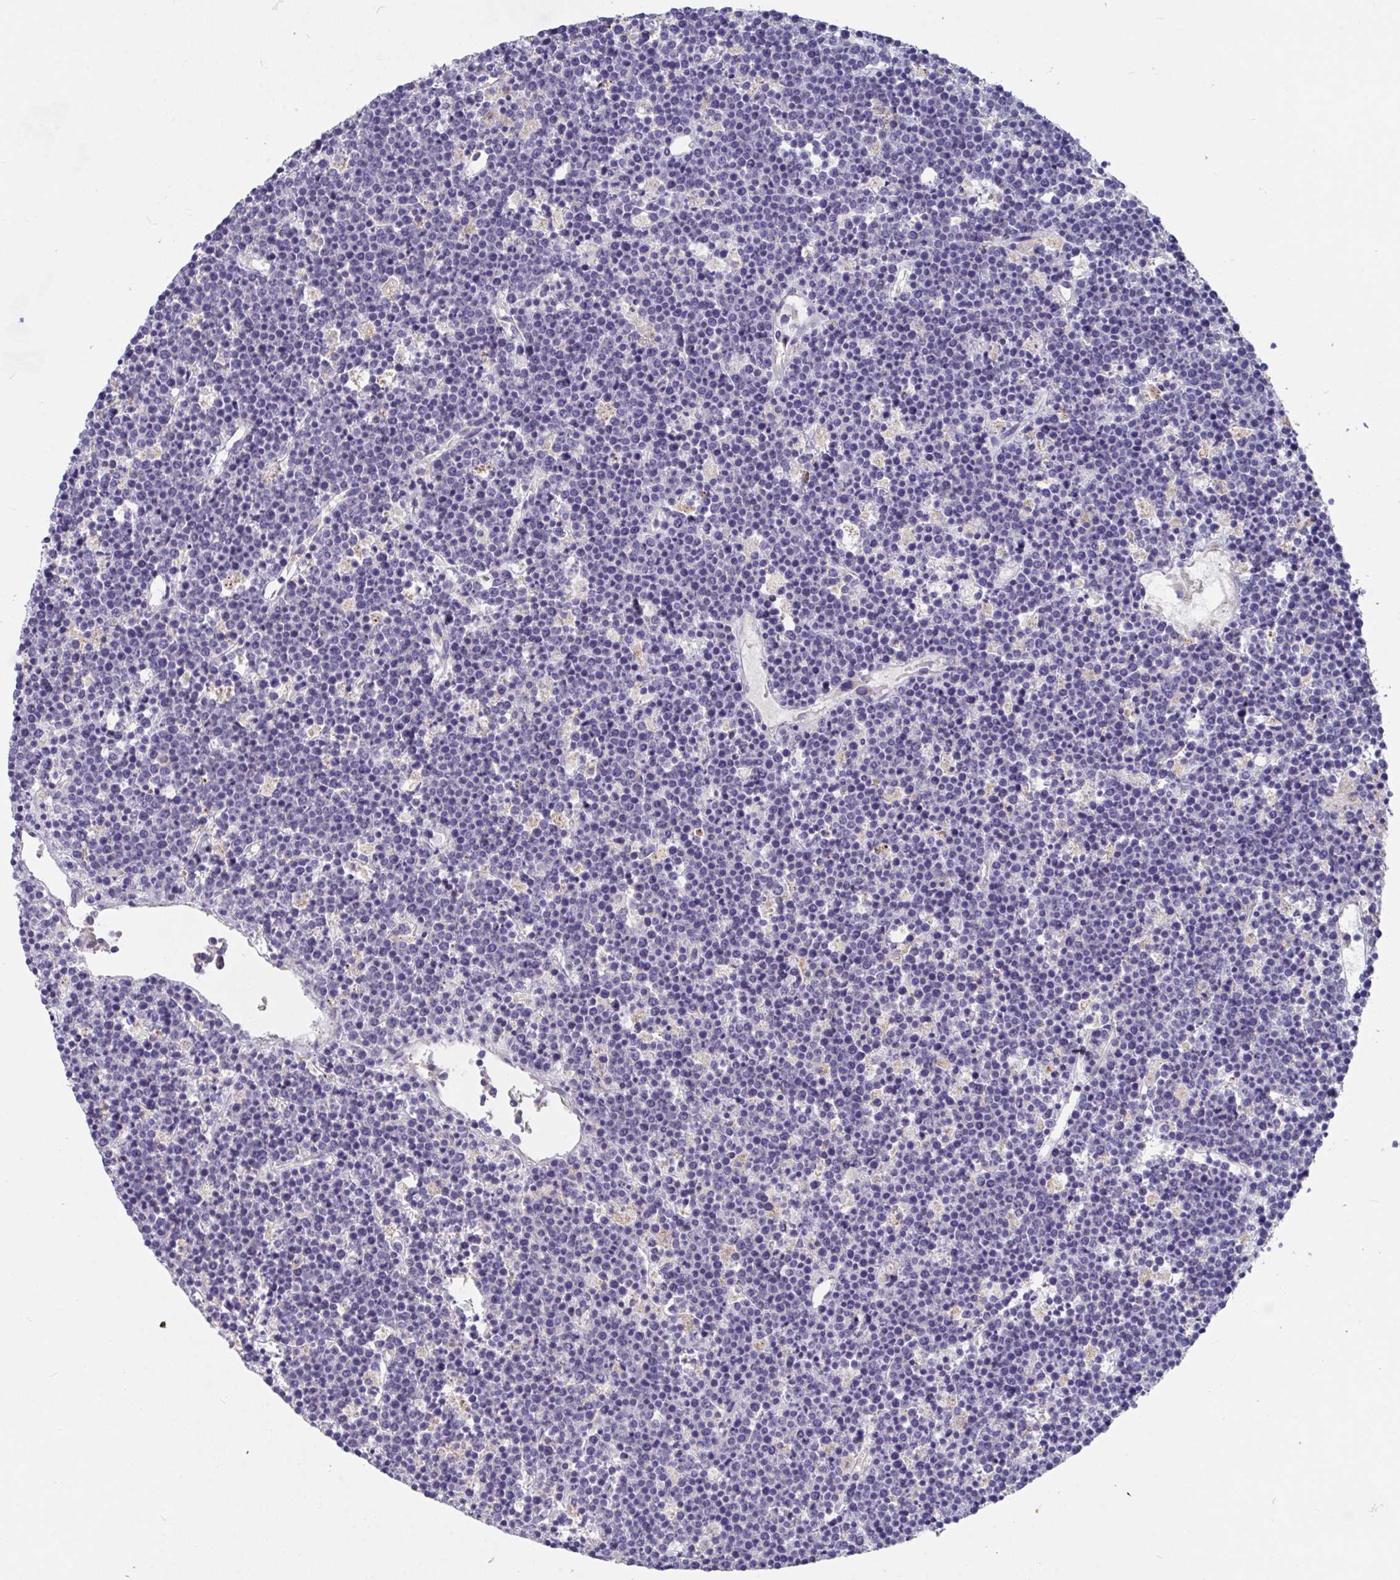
{"staining": {"intensity": "negative", "quantity": "none", "location": "none"}, "tissue": "lymphoma", "cell_type": "Tumor cells", "image_type": "cancer", "snomed": [{"axis": "morphology", "description": "Malignant lymphoma, non-Hodgkin's type, High grade"}, {"axis": "topography", "description": "Ovary"}], "caption": "This is an immunohistochemistry micrograph of lymphoma. There is no staining in tumor cells.", "gene": "ZNF561", "patient": {"sex": "female", "age": 56}}